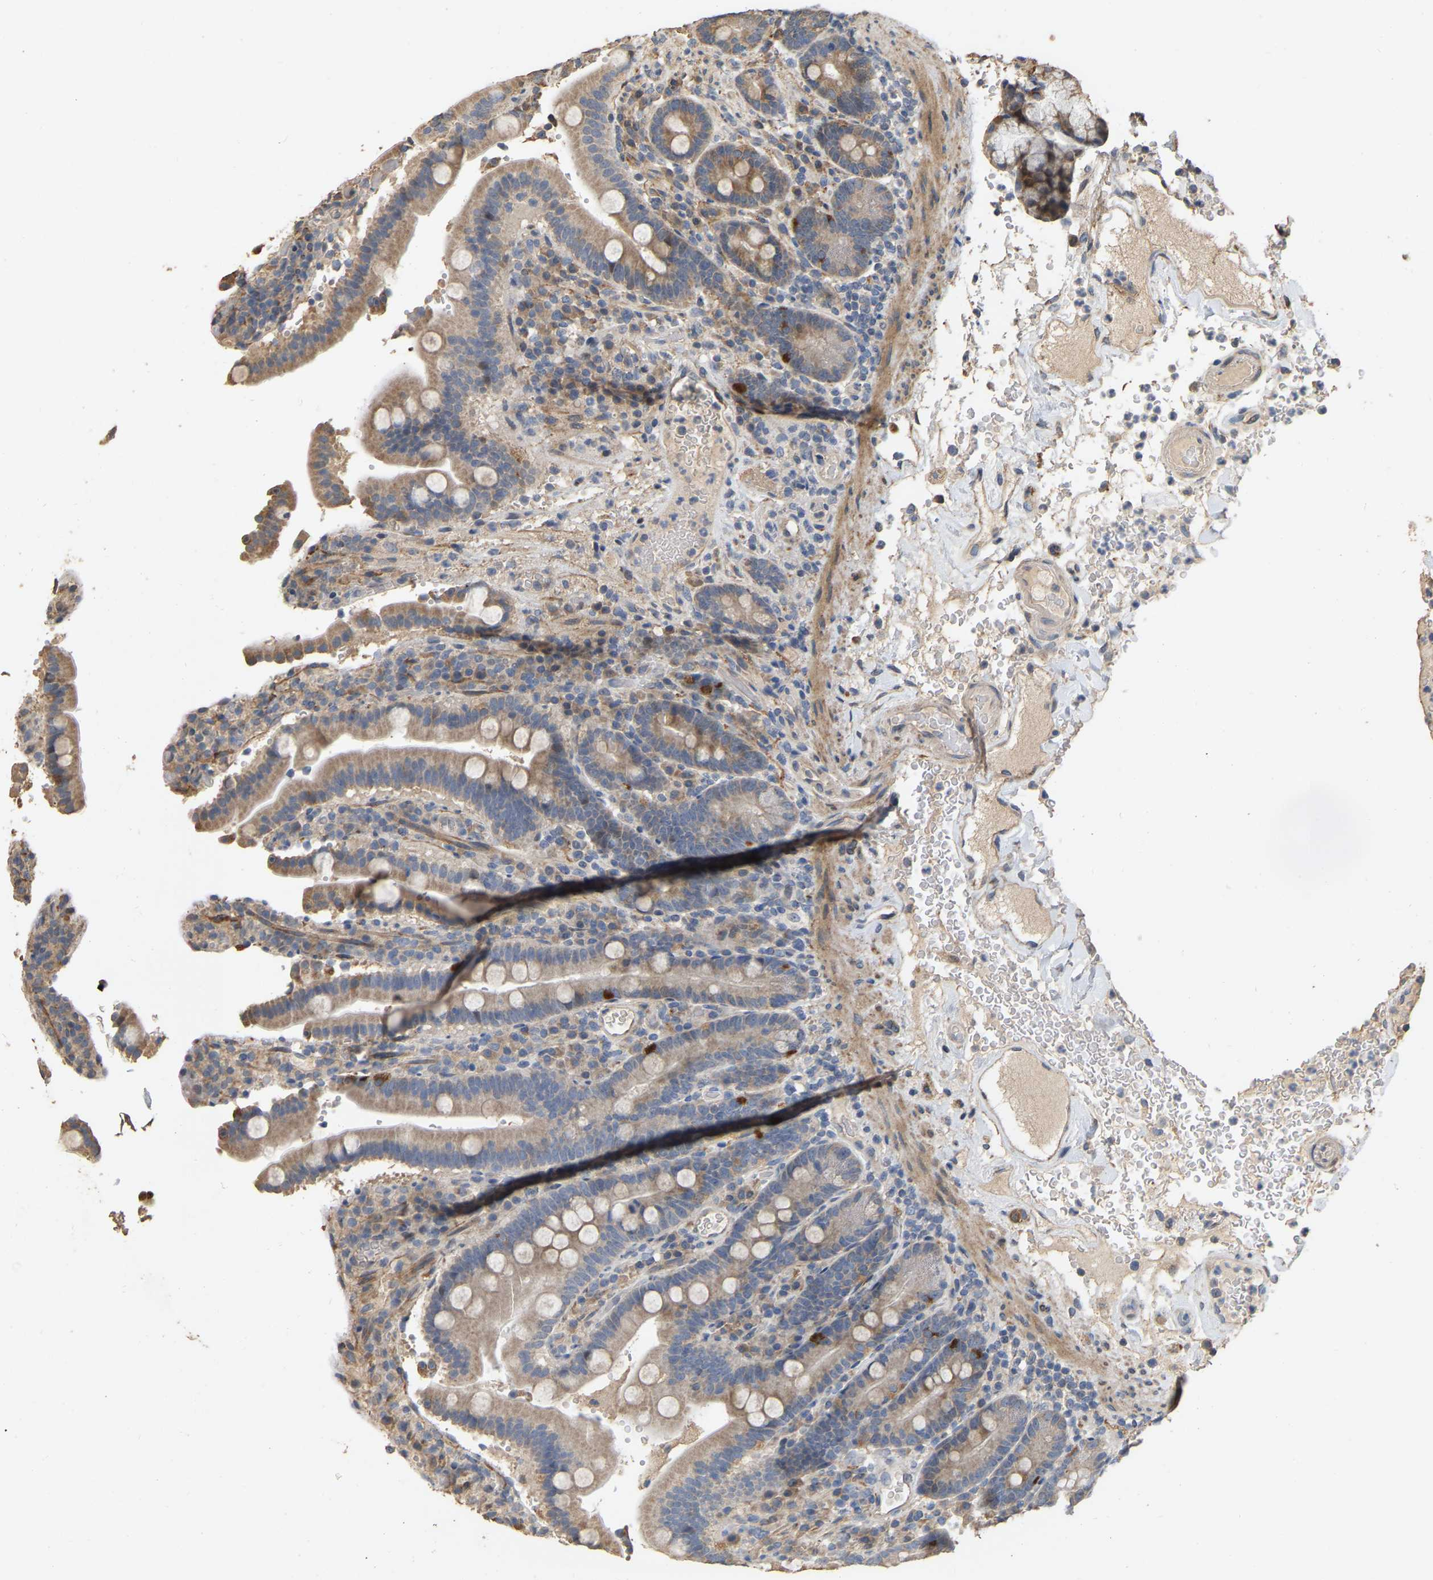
{"staining": {"intensity": "moderate", "quantity": "25%-75%", "location": "cytoplasmic/membranous"}, "tissue": "duodenum", "cell_type": "Glandular cells", "image_type": "normal", "snomed": [{"axis": "morphology", "description": "Normal tissue, NOS"}, {"axis": "topography", "description": "Small intestine, NOS"}], "caption": "DAB (3,3'-diaminobenzidine) immunohistochemical staining of normal human duodenum demonstrates moderate cytoplasmic/membranous protein staining in approximately 25%-75% of glandular cells.", "gene": "NCS1", "patient": {"sex": "female", "age": 71}}